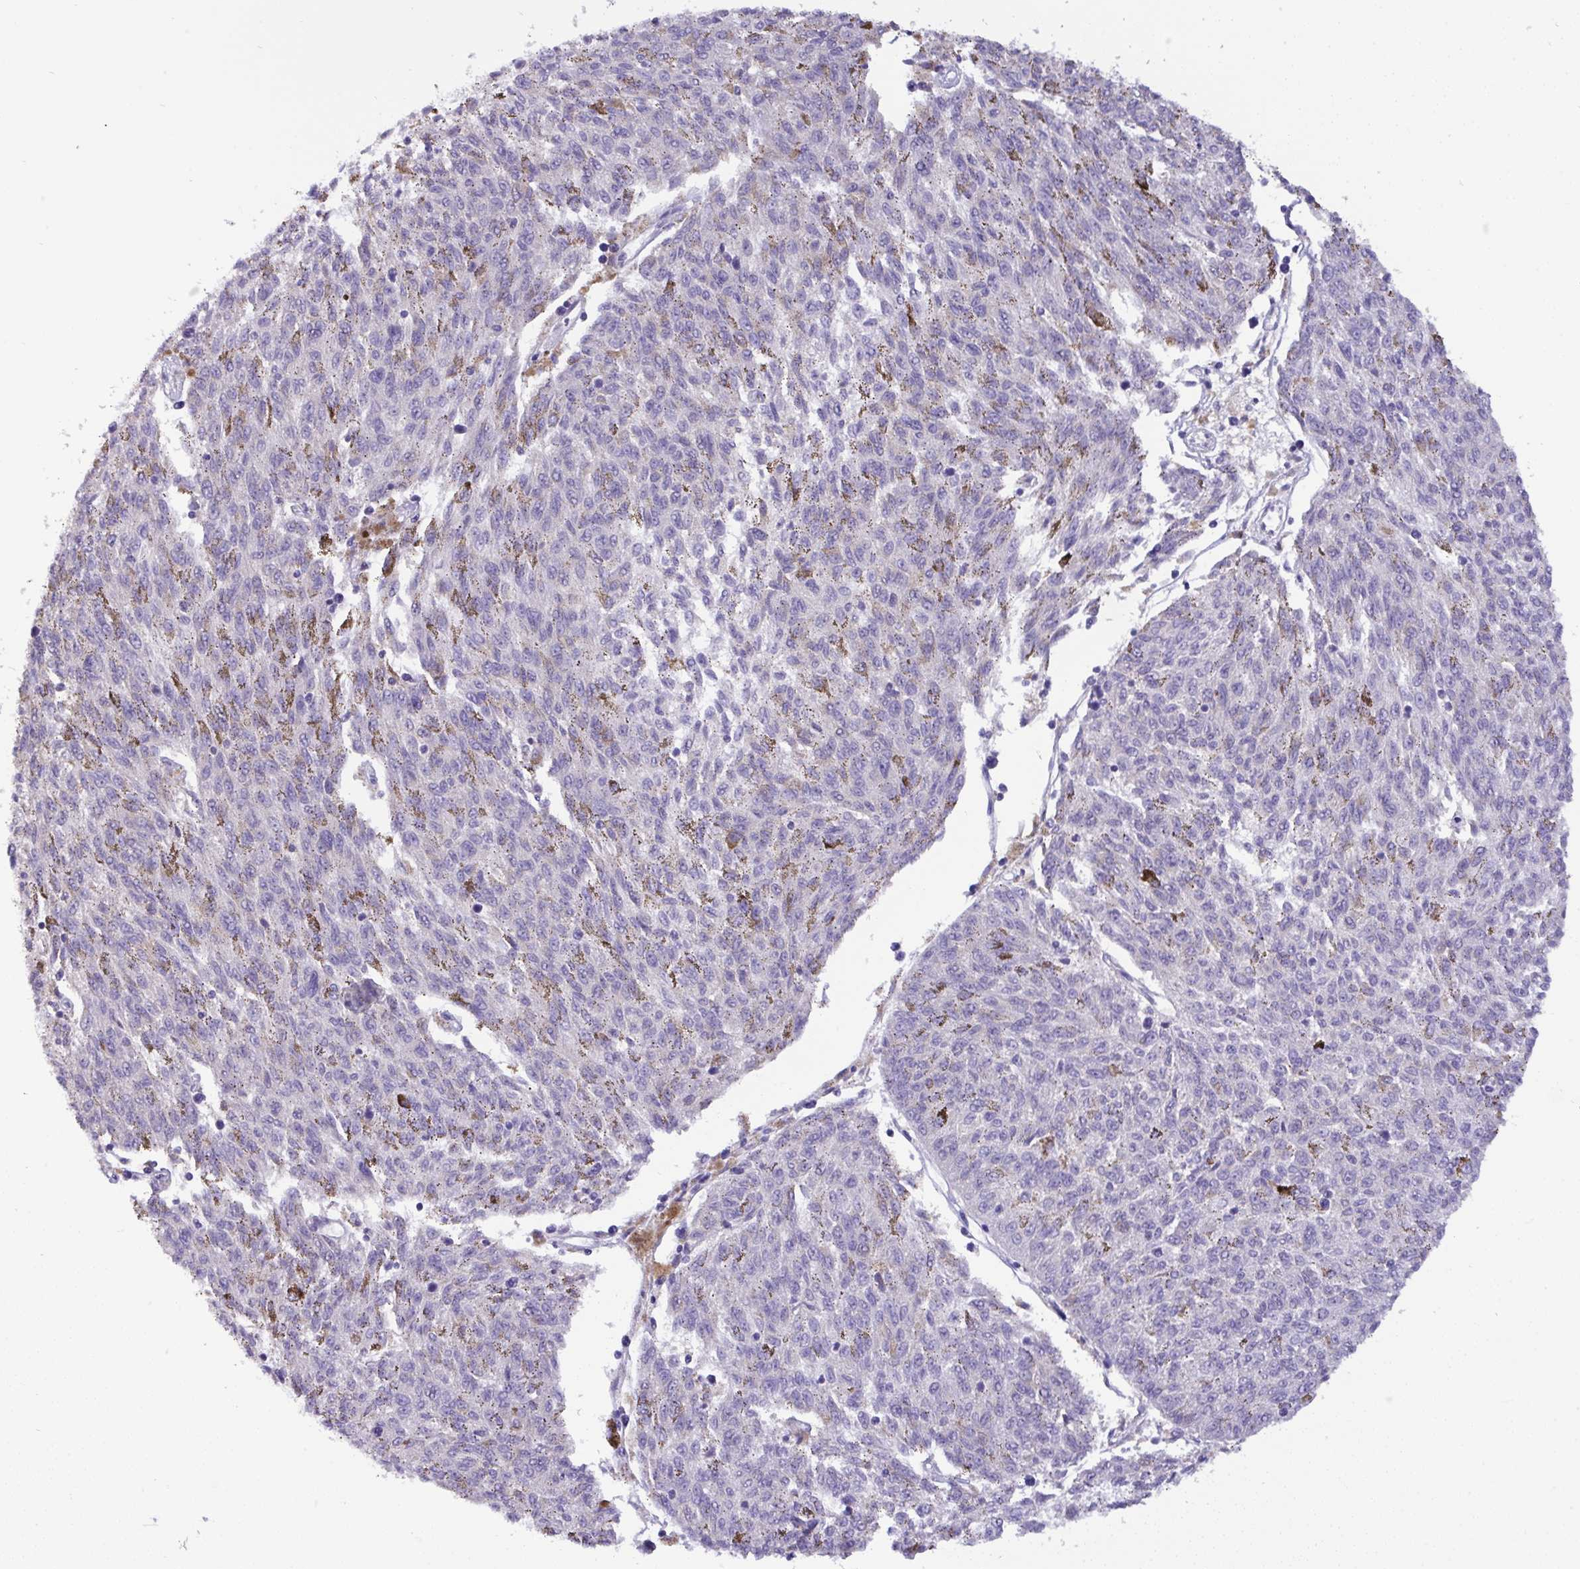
{"staining": {"intensity": "negative", "quantity": "none", "location": "none"}, "tissue": "melanoma", "cell_type": "Tumor cells", "image_type": "cancer", "snomed": [{"axis": "morphology", "description": "Malignant melanoma, NOS"}, {"axis": "topography", "description": "Skin"}], "caption": "Immunohistochemistry micrograph of neoplastic tissue: melanoma stained with DAB (3,3'-diaminobenzidine) shows no significant protein positivity in tumor cells.", "gene": "ST8SIA2", "patient": {"sex": "female", "age": 72}}